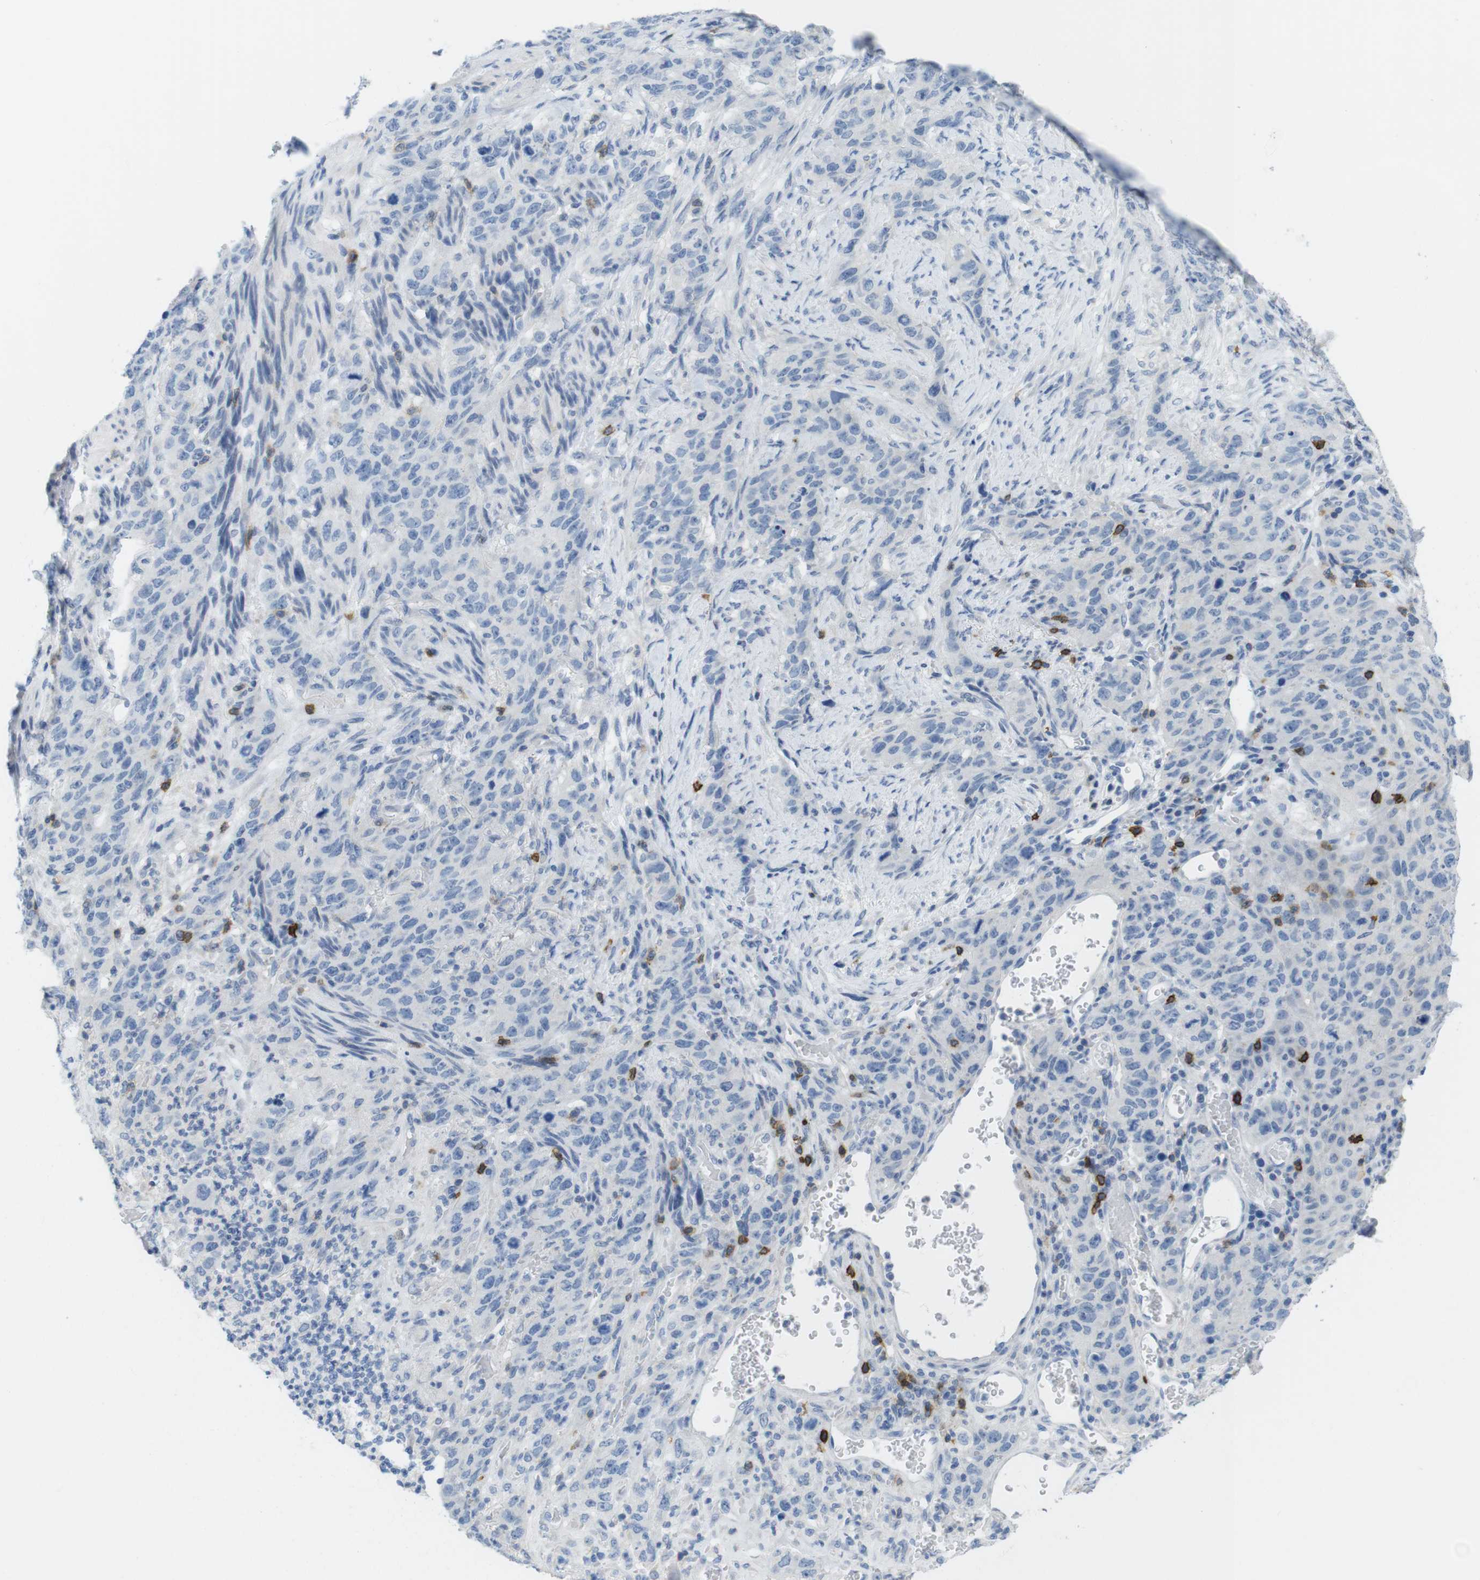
{"staining": {"intensity": "negative", "quantity": "none", "location": "none"}, "tissue": "stomach cancer", "cell_type": "Tumor cells", "image_type": "cancer", "snomed": [{"axis": "morphology", "description": "Adenocarcinoma, NOS"}, {"axis": "topography", "description": "Stomach"}], "caption": "Tumor cells show no significant protein staining in adenocarcinoma (stomach). (DAB IHC with hematoxylin counter stain).", "gene": "CD5", "patient": {"sex": "male", "age": 48}}